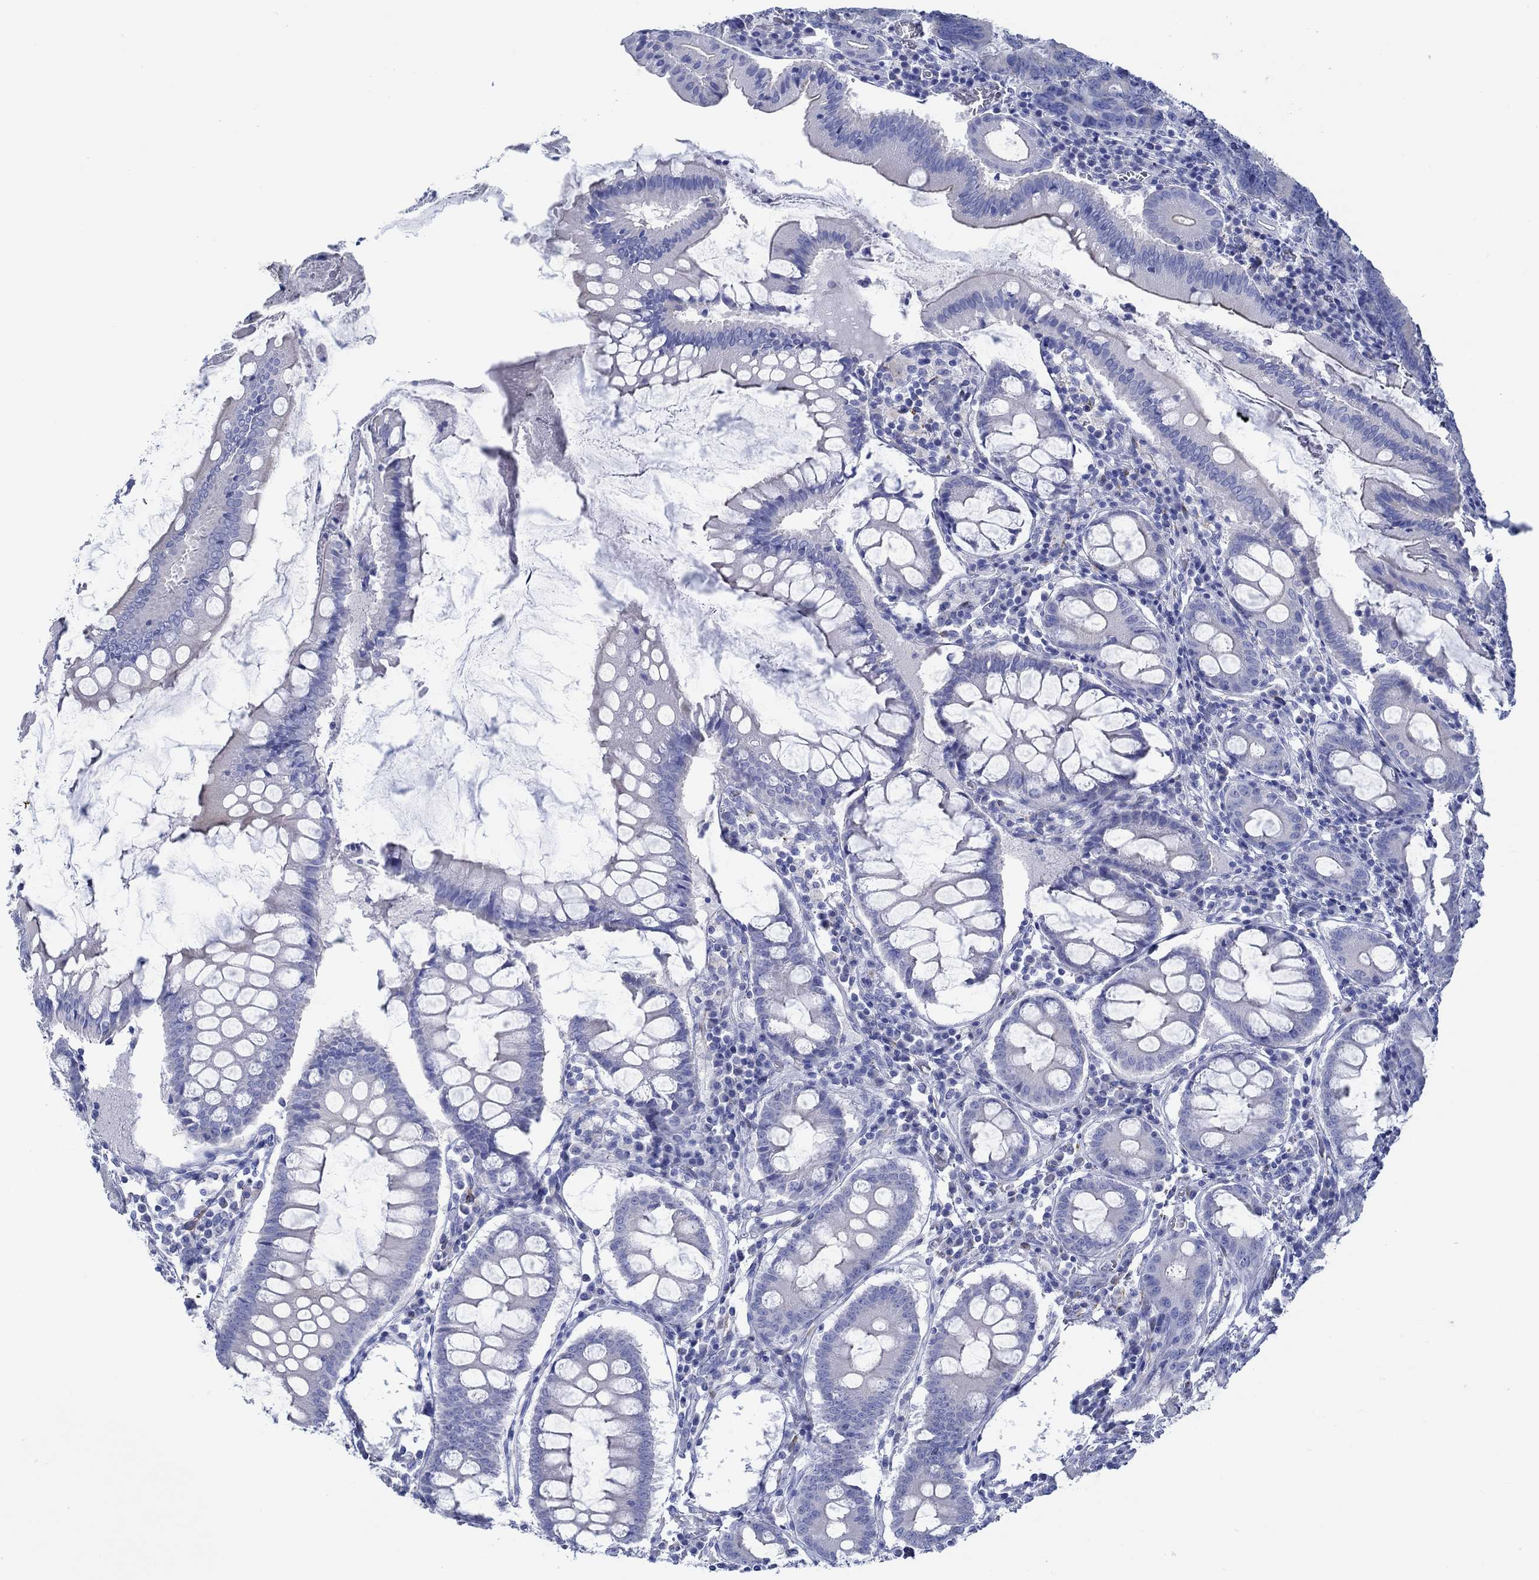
{"staining": {"intensity": "negative", "quantity": "none", "location": "none"}, "tissue": "colorectal cancer", "cell_type": "Tumor cells", "image_type": "cancer", "snomed": [{"axis": "morphology", "description": "Adenocarcinoma, NOS"}, {"axis": "topography", "description": "Colon"}], "caption": "Tumor cells show no significant protein positivity in colorectal cancer (adenocarcinoma).", "gene": "IGFBP6", "patient": {"sex": "female", "age": 82}}